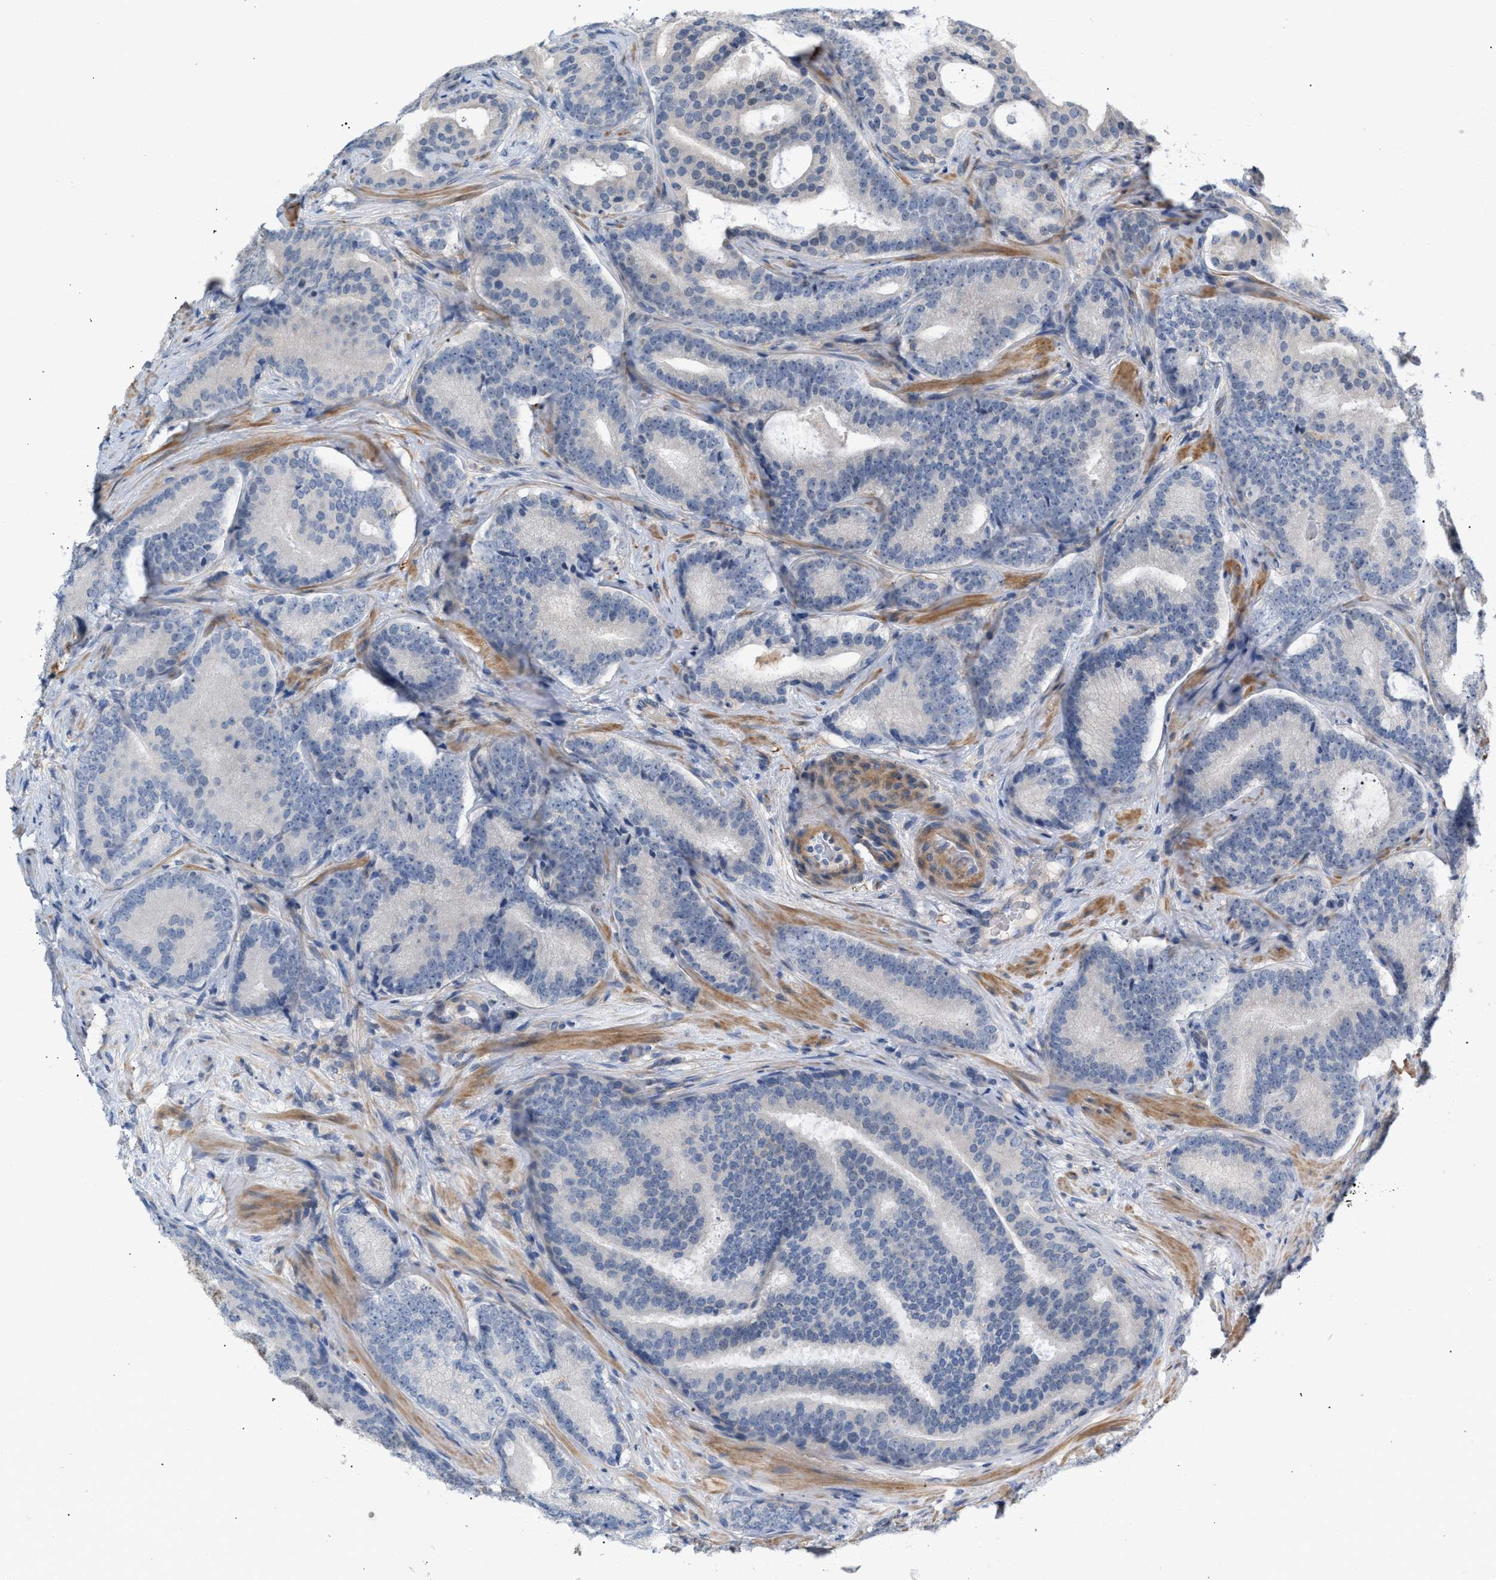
{"staining": {"intensity": "negative", "quantity": "none", "location": "none"}, "tissue": "prostate cancer", "cell_type": "Tumor cells", "image_type": "cancer", "snomed": [{"axis": "morphology", "description": "Adenocarcinoma, High grade"}, {"axis": "topography", "description": "Prostate"}], "caption": "A high-resolution micrograph shows IHC staining of prostate cancer, which displays no significant staining in tumor cells.", "gene": "LRCH1", "patient": {"sex": "male", "age": 55}}